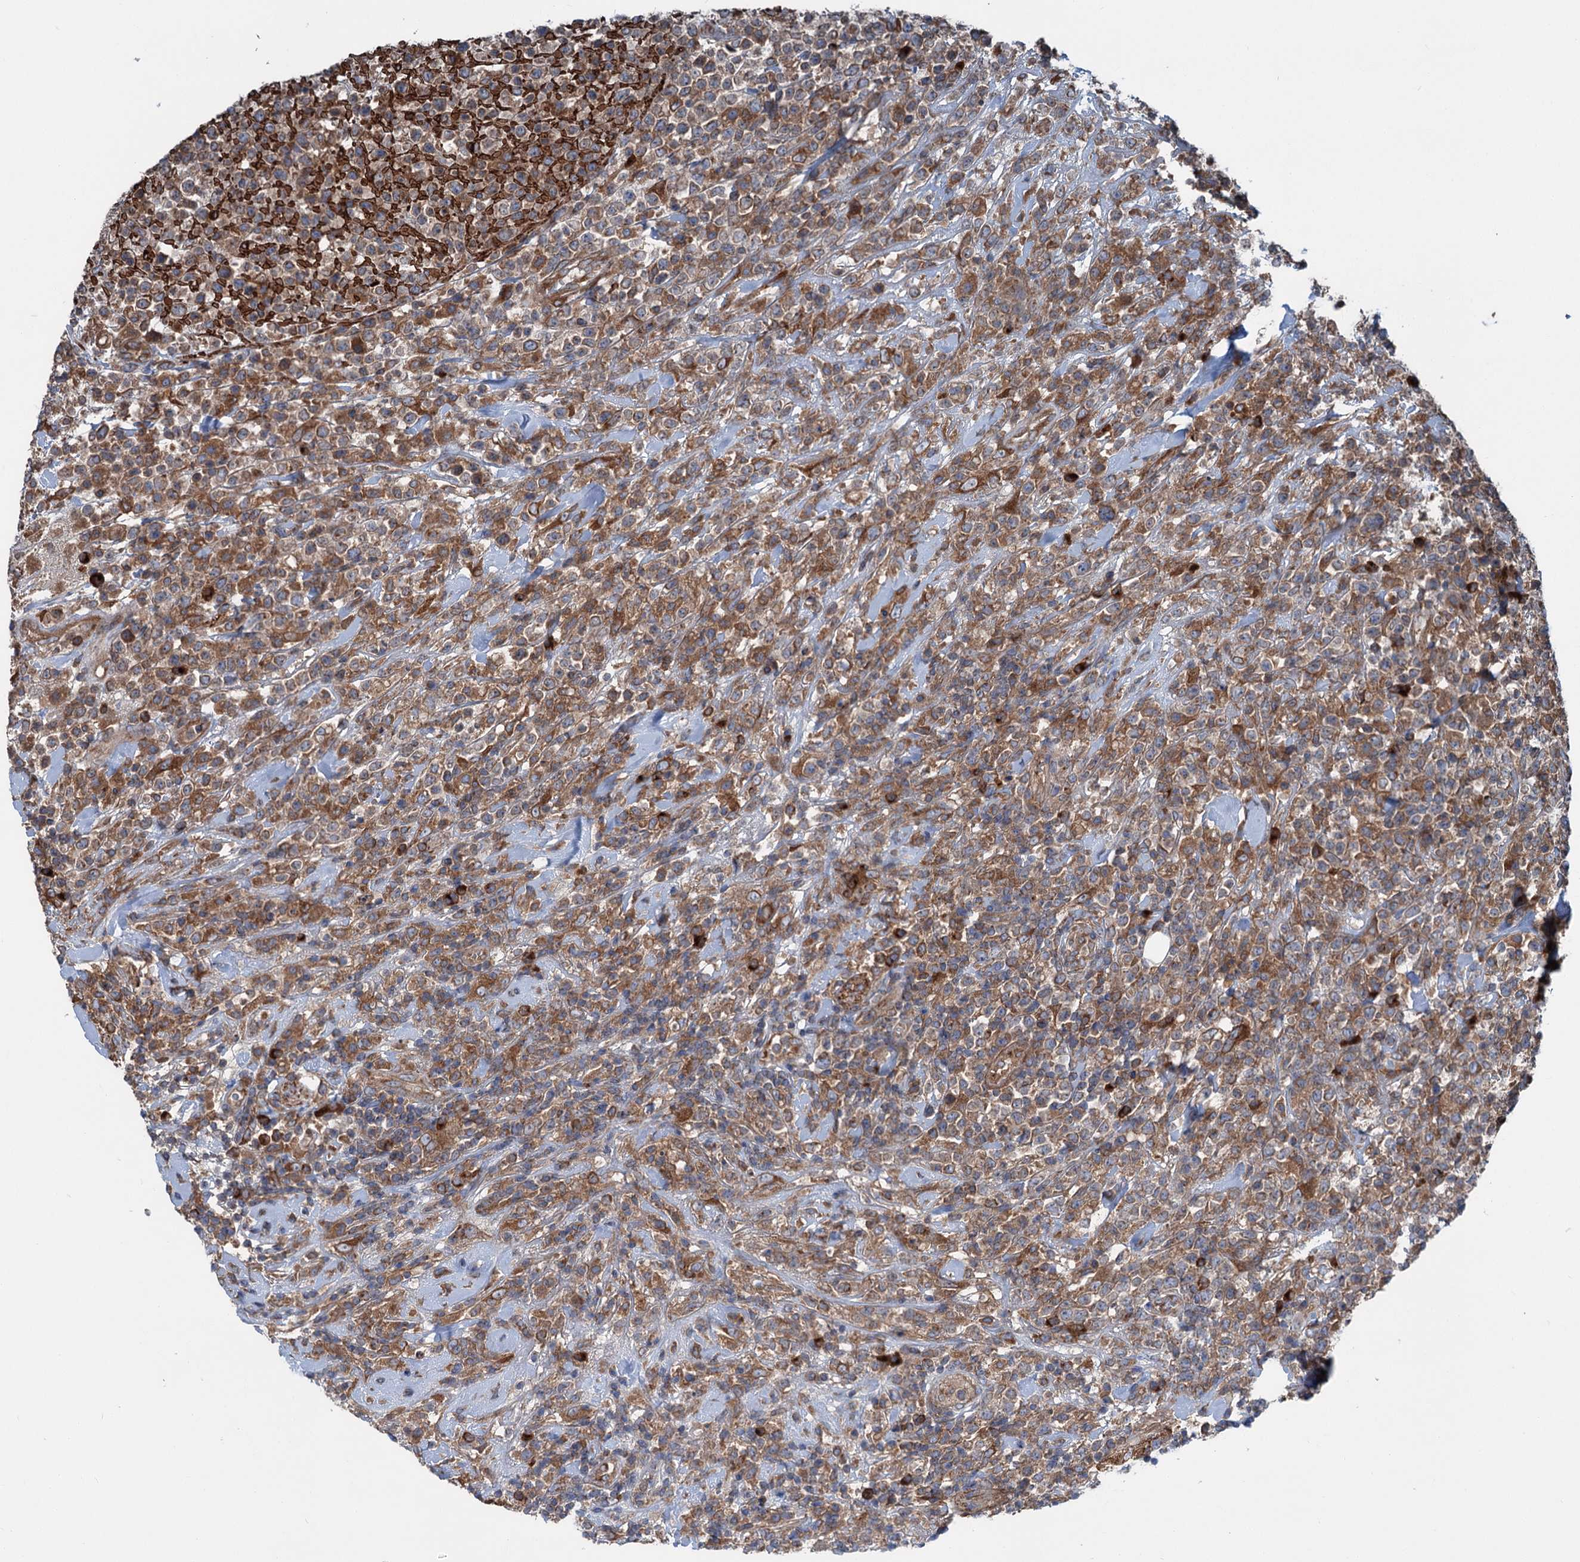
{"staining": {"intensity": "moderate", "quantity": ">75%", "location": "cytoplasmic/membranous"}, "tissue": "lymphoma", "cell_type": "Tumor cells", "image_type": "cancer", "snomed": [{"axis": "morphology", "description": "Malignant lymphoma, non-Hodgkin's type, High grade"}, {"axis": "topography", "description": "Colon"}], "caption": "Immunohistochemistry (DAB) staining of malignant lymphoma, non-Hodgkin's type (high-grade) shows moderate cytoplasmic/membranous protein staining in about >75% of tumor cells.", "gene": "CALCOCO1", "patient": {"sex": "female", "age": 53}}